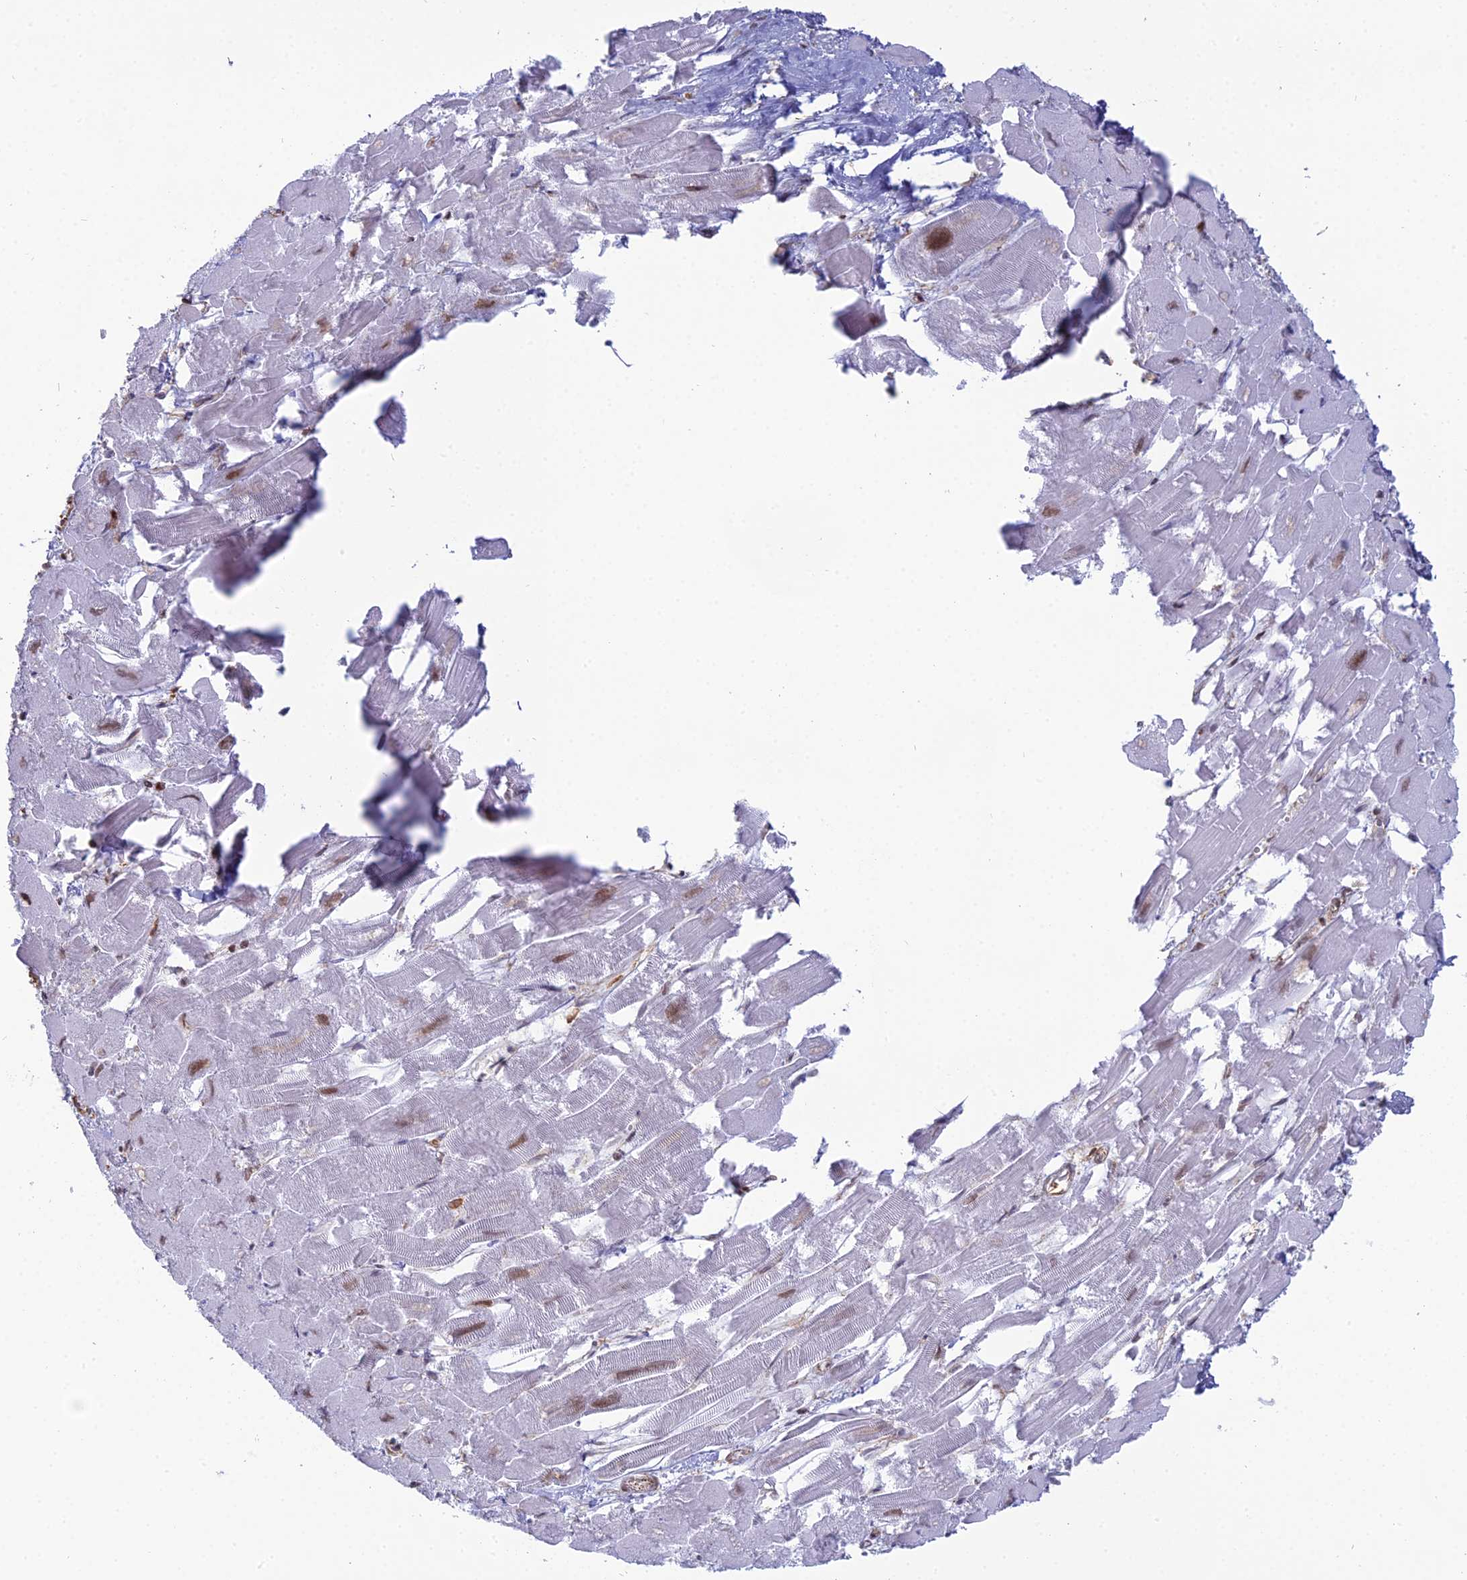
{"staining": {"intensity": "moderate", "quantity": "25%-75%", "location": "nuclear"}, "tissue": "heart muscle", "cell_type": "Cardiomyocytes", "image_type": "normal", "snomed": [{"axis": "morphology", "description": "Normal tissue, NOS"}, {"axis": "topography", "description": "Heart"}], "caption": "Immunohistochemistry staining of normal heart muscle, which exhibits medium levels of moderate nuclear expression in about 25%-75% of cardiomyocytes indicating moderate nuclear protein positivity. The staining was performed using DAB (brown) for protein detection and nuclei were counterstained in hematoxylin (blue).", "gene": "APOBR", "patient": {"sex": "male", "age": 54}}